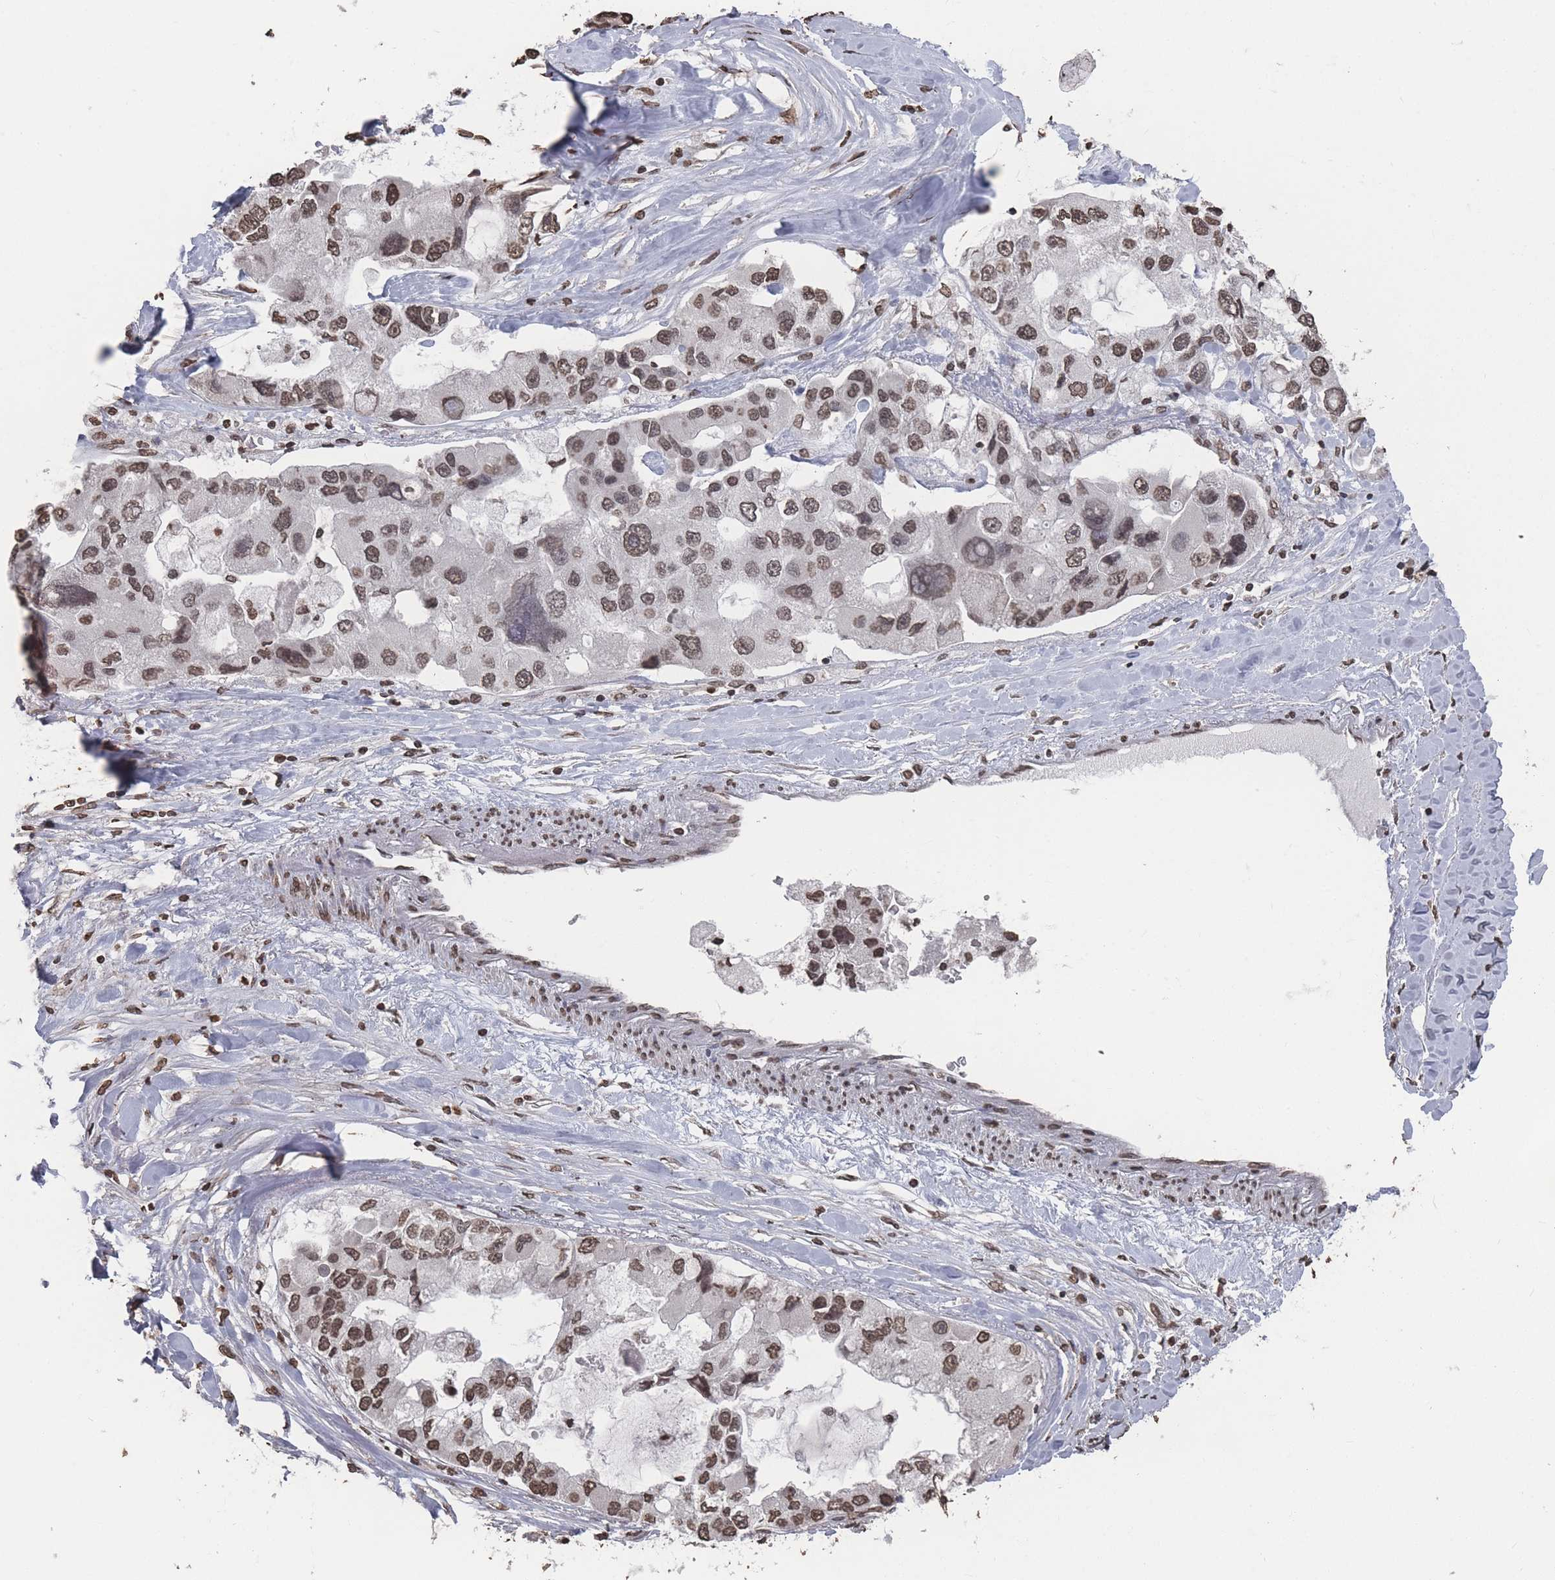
{"staining": {"intensity": "moderate", "quantity": ">75%", "location": "nuclear"}, "tissue": "lung cancer", "cell_type": "Tumor cells", "image_type": "cancer", "snomed": [{"axis": "morphology", "description": "Adenocarcinoma, NOS"}, {"axis": "topography", "description": "Lung"}], "caption": "Immunohistochemical staining of adenocarcinoma (lung) demonstrates medium levels of moderate nuclear protein positivity in approximately >75% of tumor cells.", "gene": "PLEKHG5", "patient": {"sex": "female", "age": 54}}